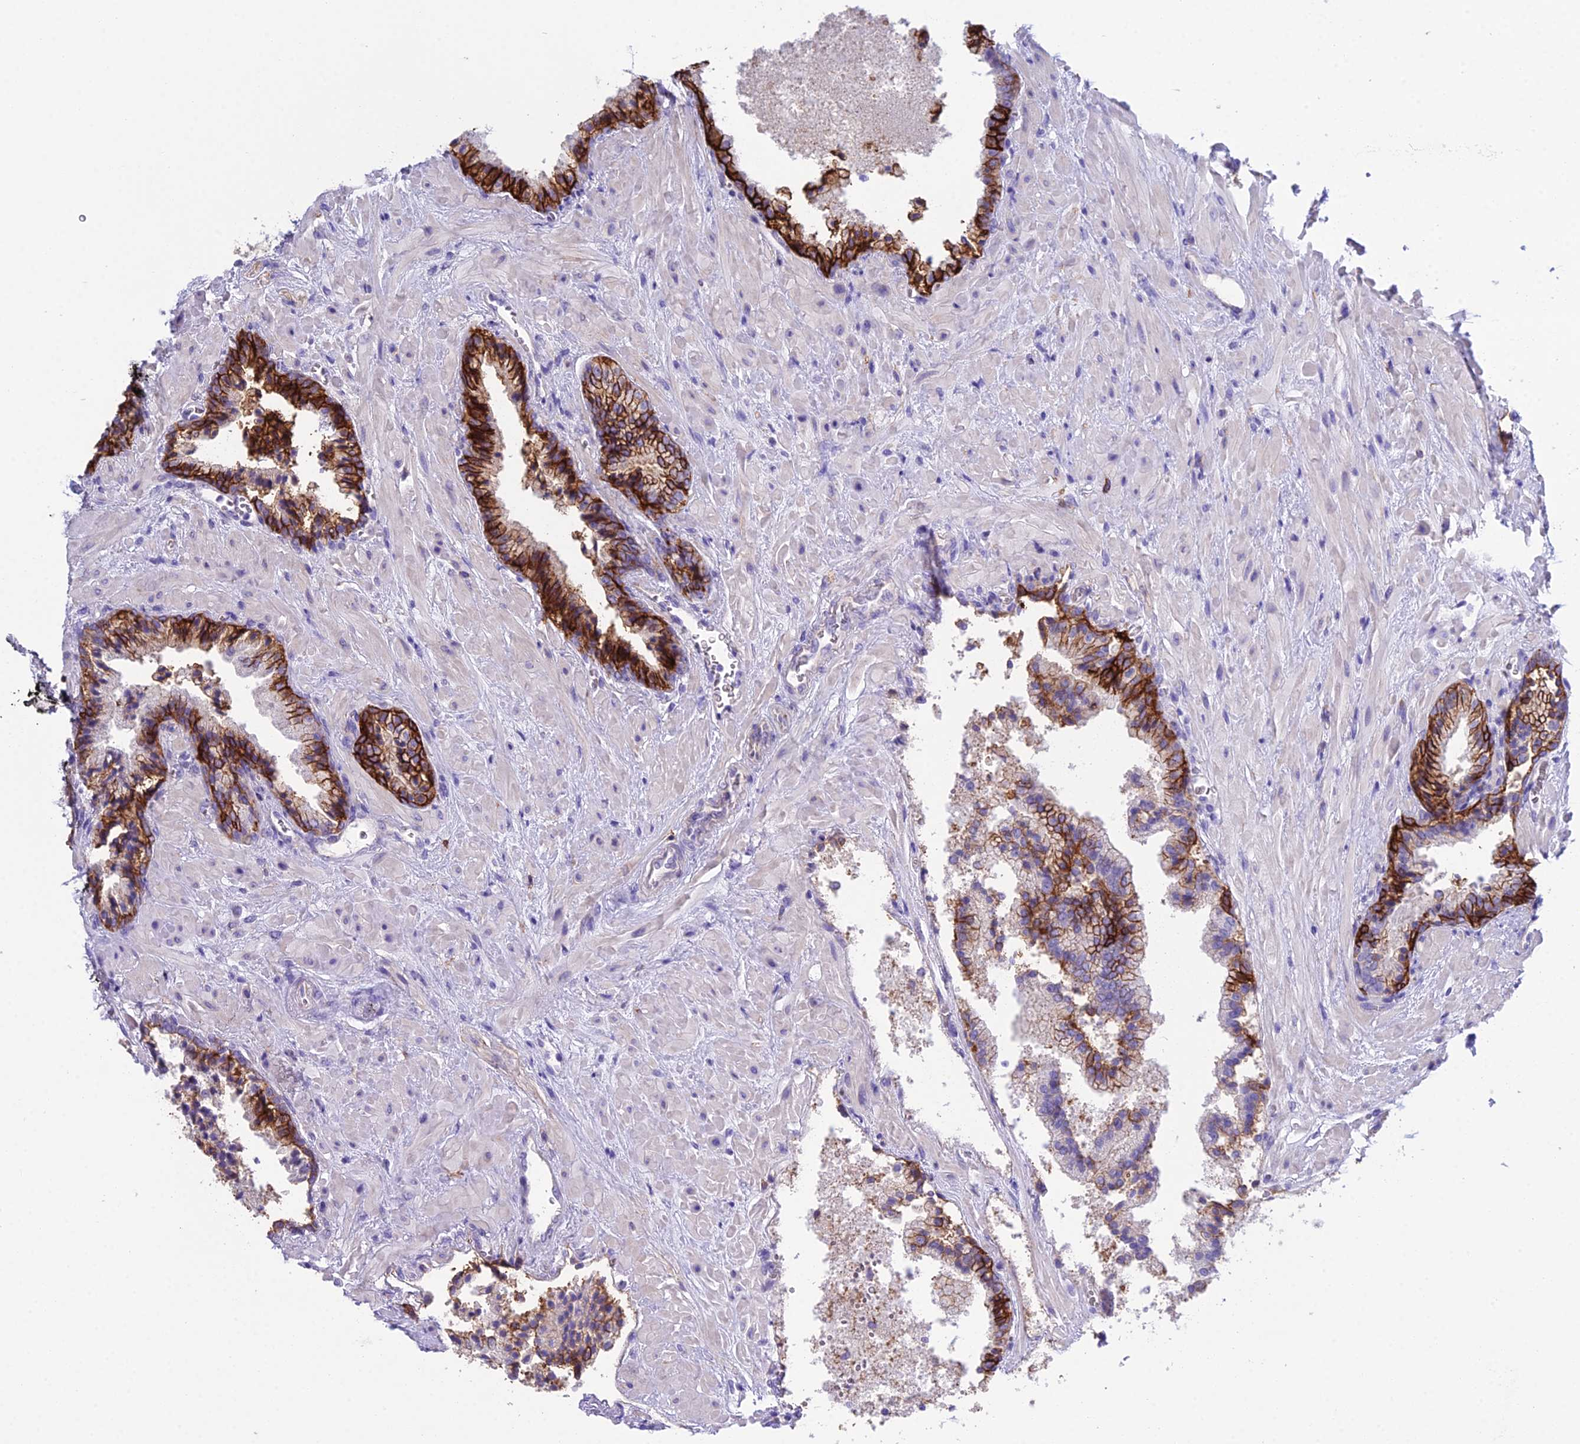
{"staining": {"intensity": "strong", "quantity": ">75%", "location": "cytoplasmic/membranous"}, "tissue": "prostate cancer", "cell_type": "Tumor cells", "image_type": "cancer", "snomed": [{"axis": "morphology", "description": "Adenocarcinoma, High grade"}, {"axis": "topography", "description": "Prostate"}], "caption": "Human prostate cancer (adenocarcinoma (high-grade)) stained with a protein marker displays strong staining in tumor cells.", "gene": "OR1Q1", "patient": {"sex": "male", "age": 71}}